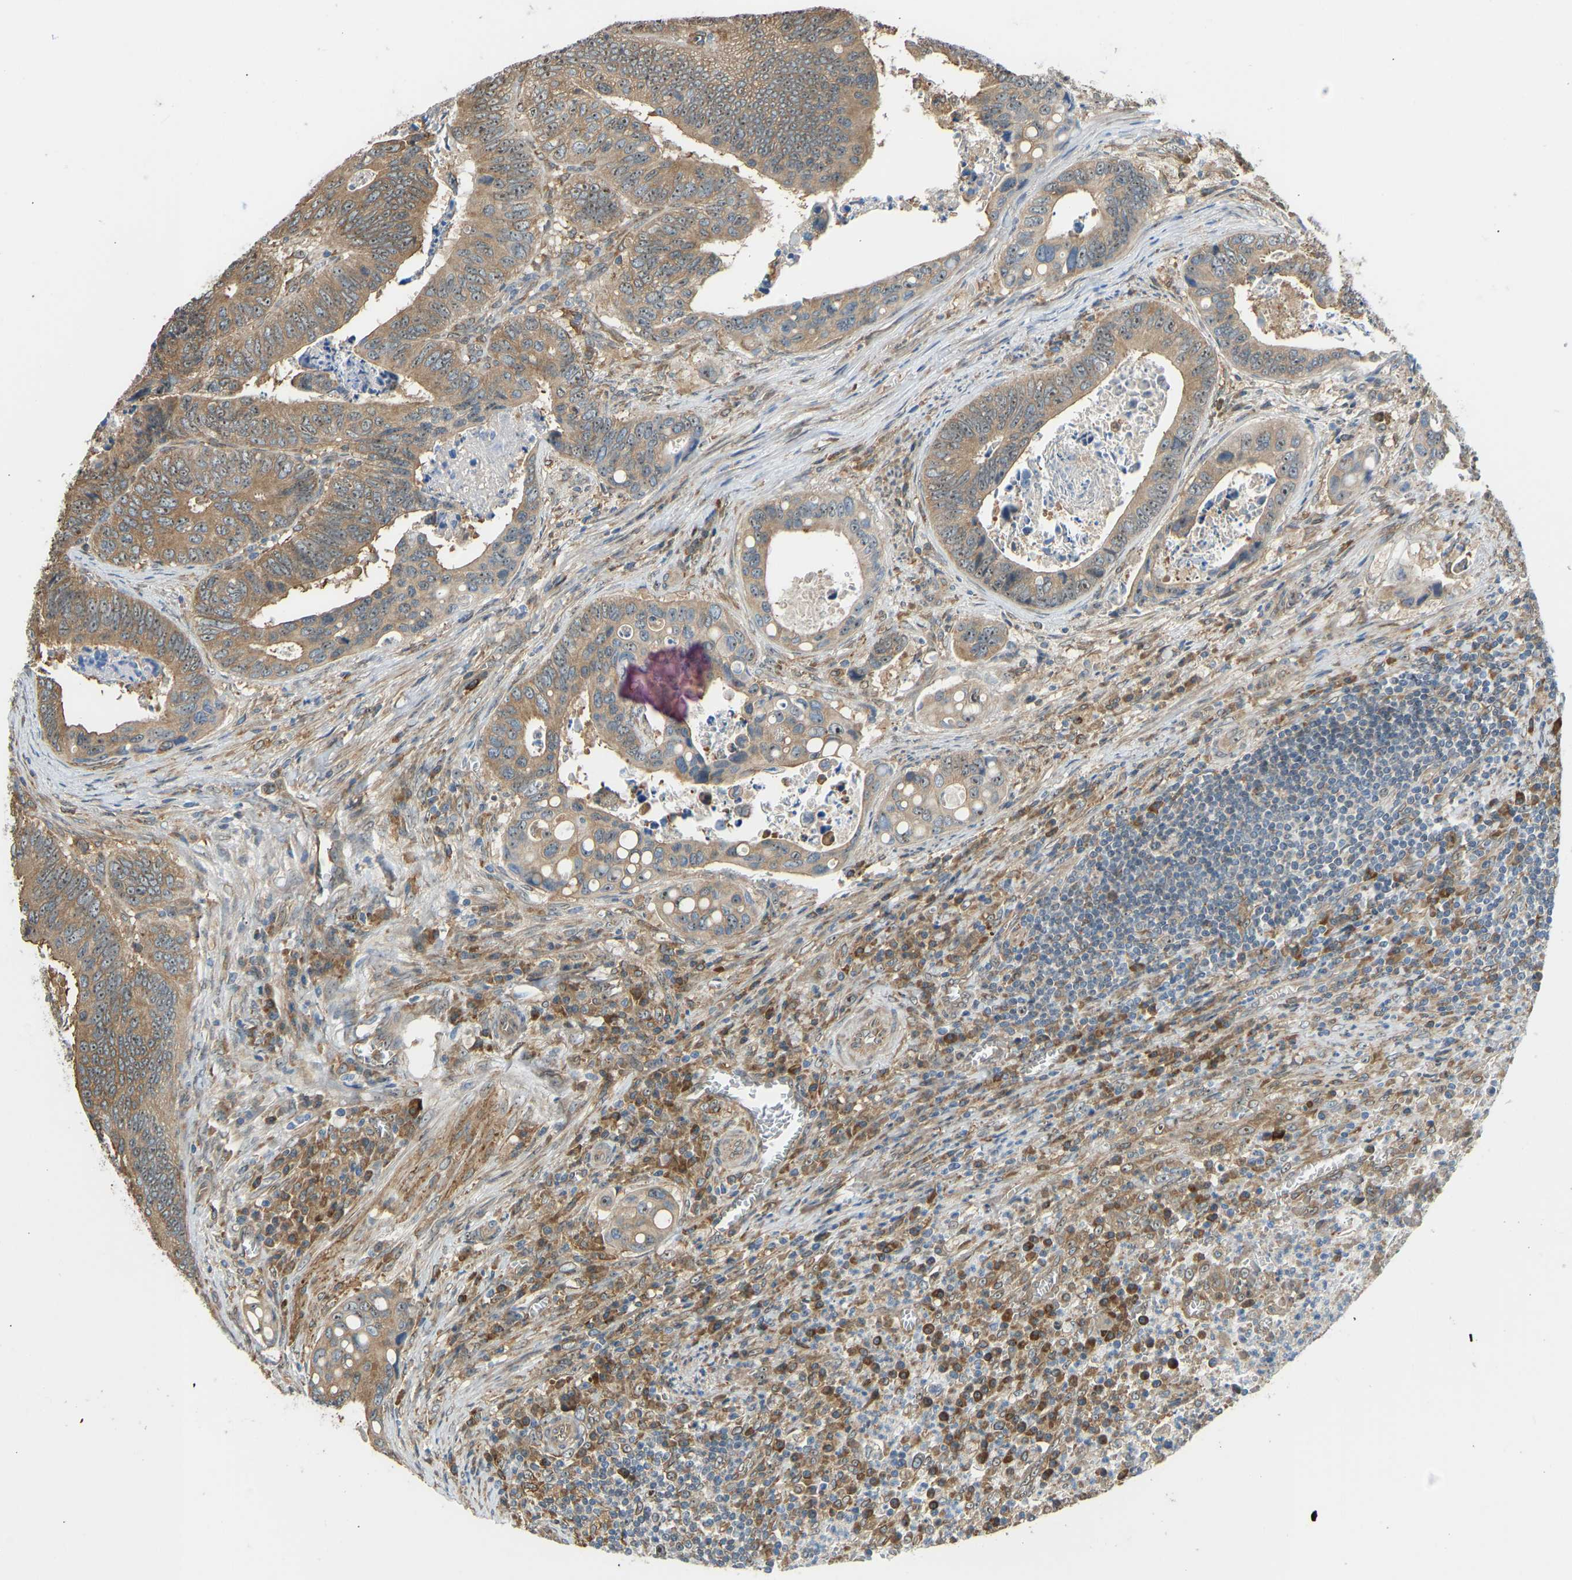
{"staining": {"intensity": "moderate", "quantity": ">75%", "location": "cytoplasmic/membranous,nuclear"}, "tissue": "colorectal cancer", "cell_type": "Tumor cells", "image_type": "cancer", "snomed": [{"axis": "morphology", "description": "Inflammation, NOS"}, {"axis": "morphology", "description": "Adenocarcinoma, NOS"}, {"axis": "topography", "description": "Colon"}], "caption": "The immunohistochemical stain labels moderate cytoplasmic/membranous and nuclear positivity in tumor cells of colorectal cancer (adenocarcinoma) tissue.", "gene": "OS9", "patient": {"sex": "male", "age": 72}}